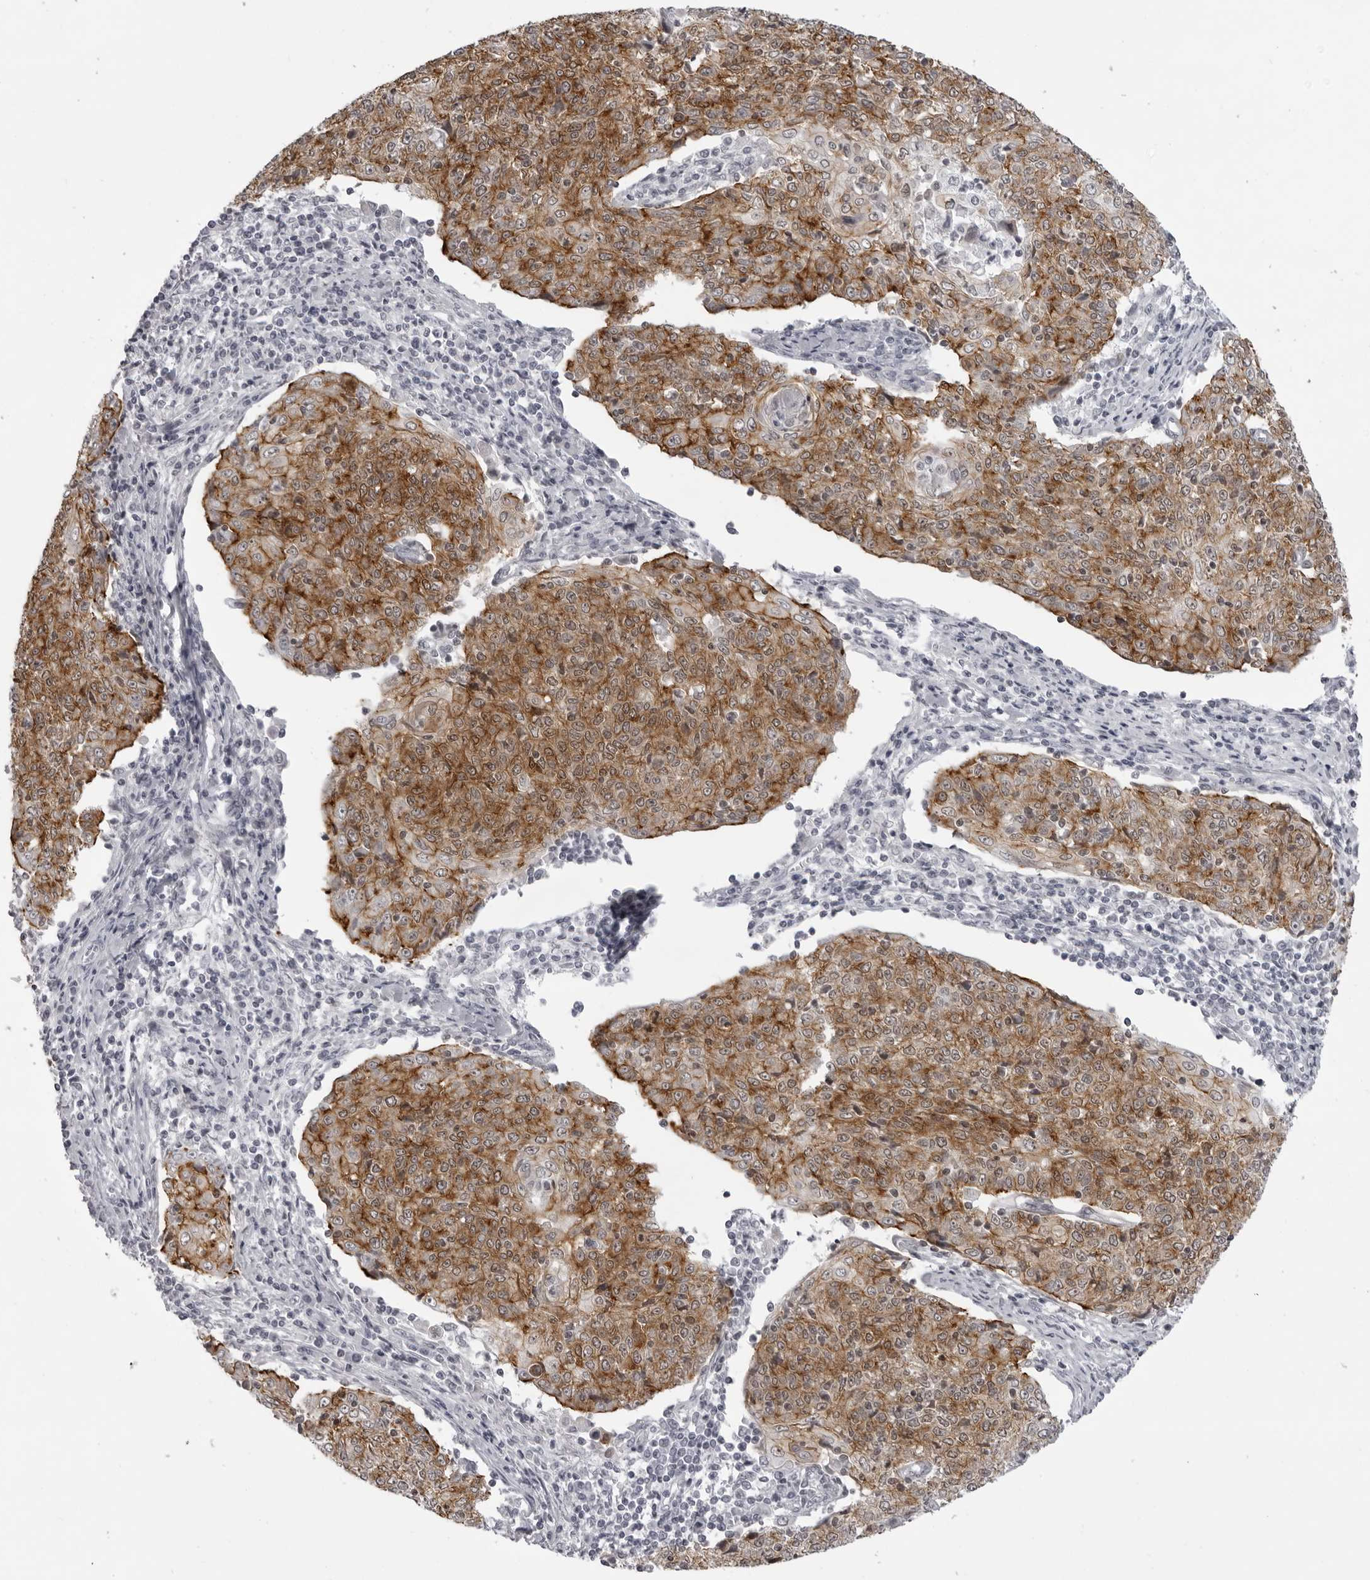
{"staining": {"intensity": "moderate", "quantity": ">75%", "location": "cytoplasmic/membranous"}, "tissue": "cervical cancer", "cell_type": "Tumor cells", "image_type": "cancer", "snomed": [{"axis": "morphology", "description": "Squamous cell carcinoma, NOS"}, {"axis": "topography", "description": "Cervix"}], "caption": "Human squamous cell carcinoma (cervical) stained with a brown dye displays moderate cytoplasmic/membranous positive staining in approximately >75% of tumor cells.", "gene": "NUDT18", "patient": {"sex": "female", "age": 48}}